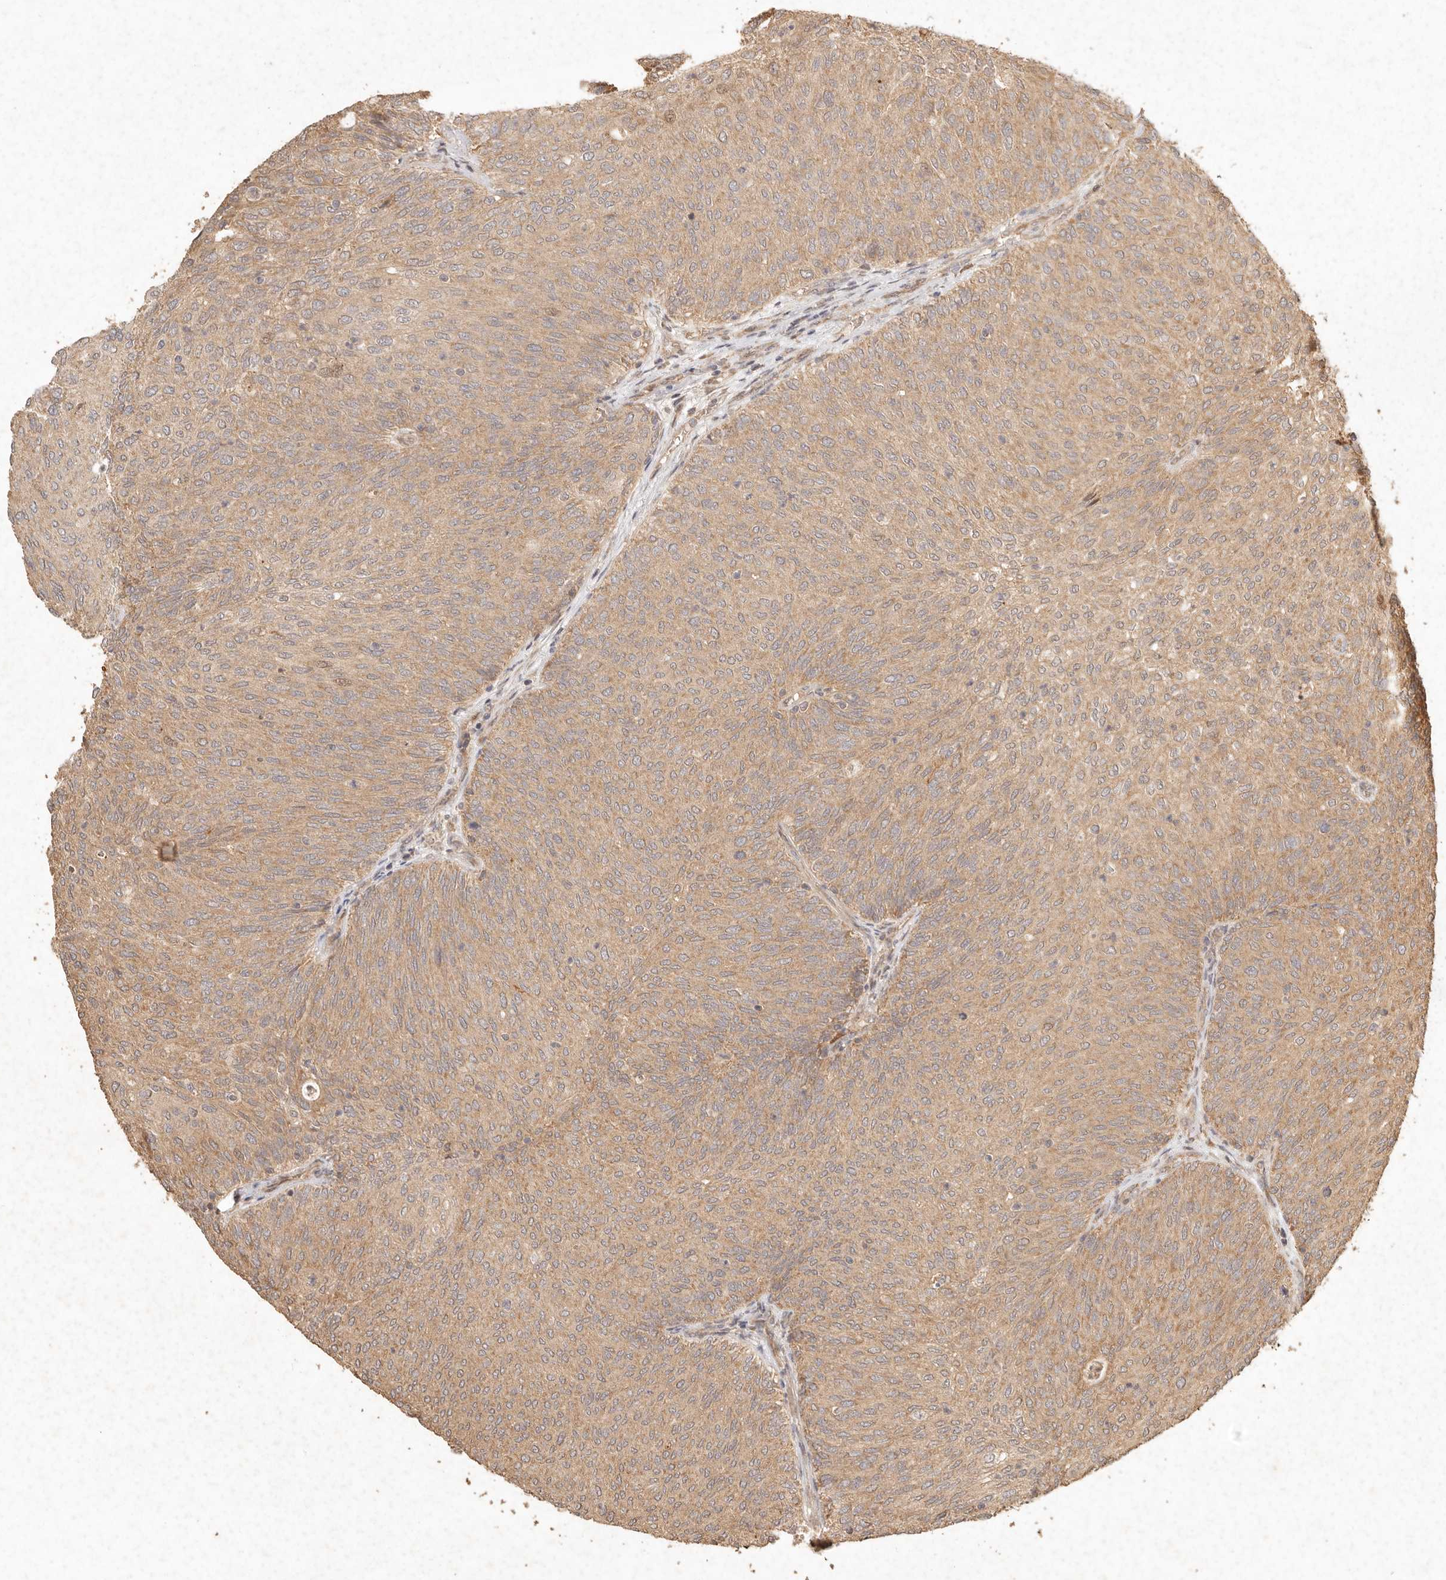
{"staining": {"intensity": "weak", "quantity": ">75%", "location": "cytoplasmic/membranous"}, "tissue": "urothelial cancer", "cell_type": "Tumor cells", "image_type": "cancer", "snomed": [{"axis": "morphology", "description": "Urothelial carcinoma, Low grade"}, {"axis": "topography", "description": "Urinary bladder"}], "caption": "Immunohistochemical staining of urothelial cancer reveals low levels of weak cytoplasmic/membranous protein expression in approximately >75% of tumor cells. (Stains: DAB in brown, nuclei in blue, Microscopy: brightfield microscopy at high magnification).", "gene": "CLEC4C", "patient": {"sex": "female", "age": 79}}